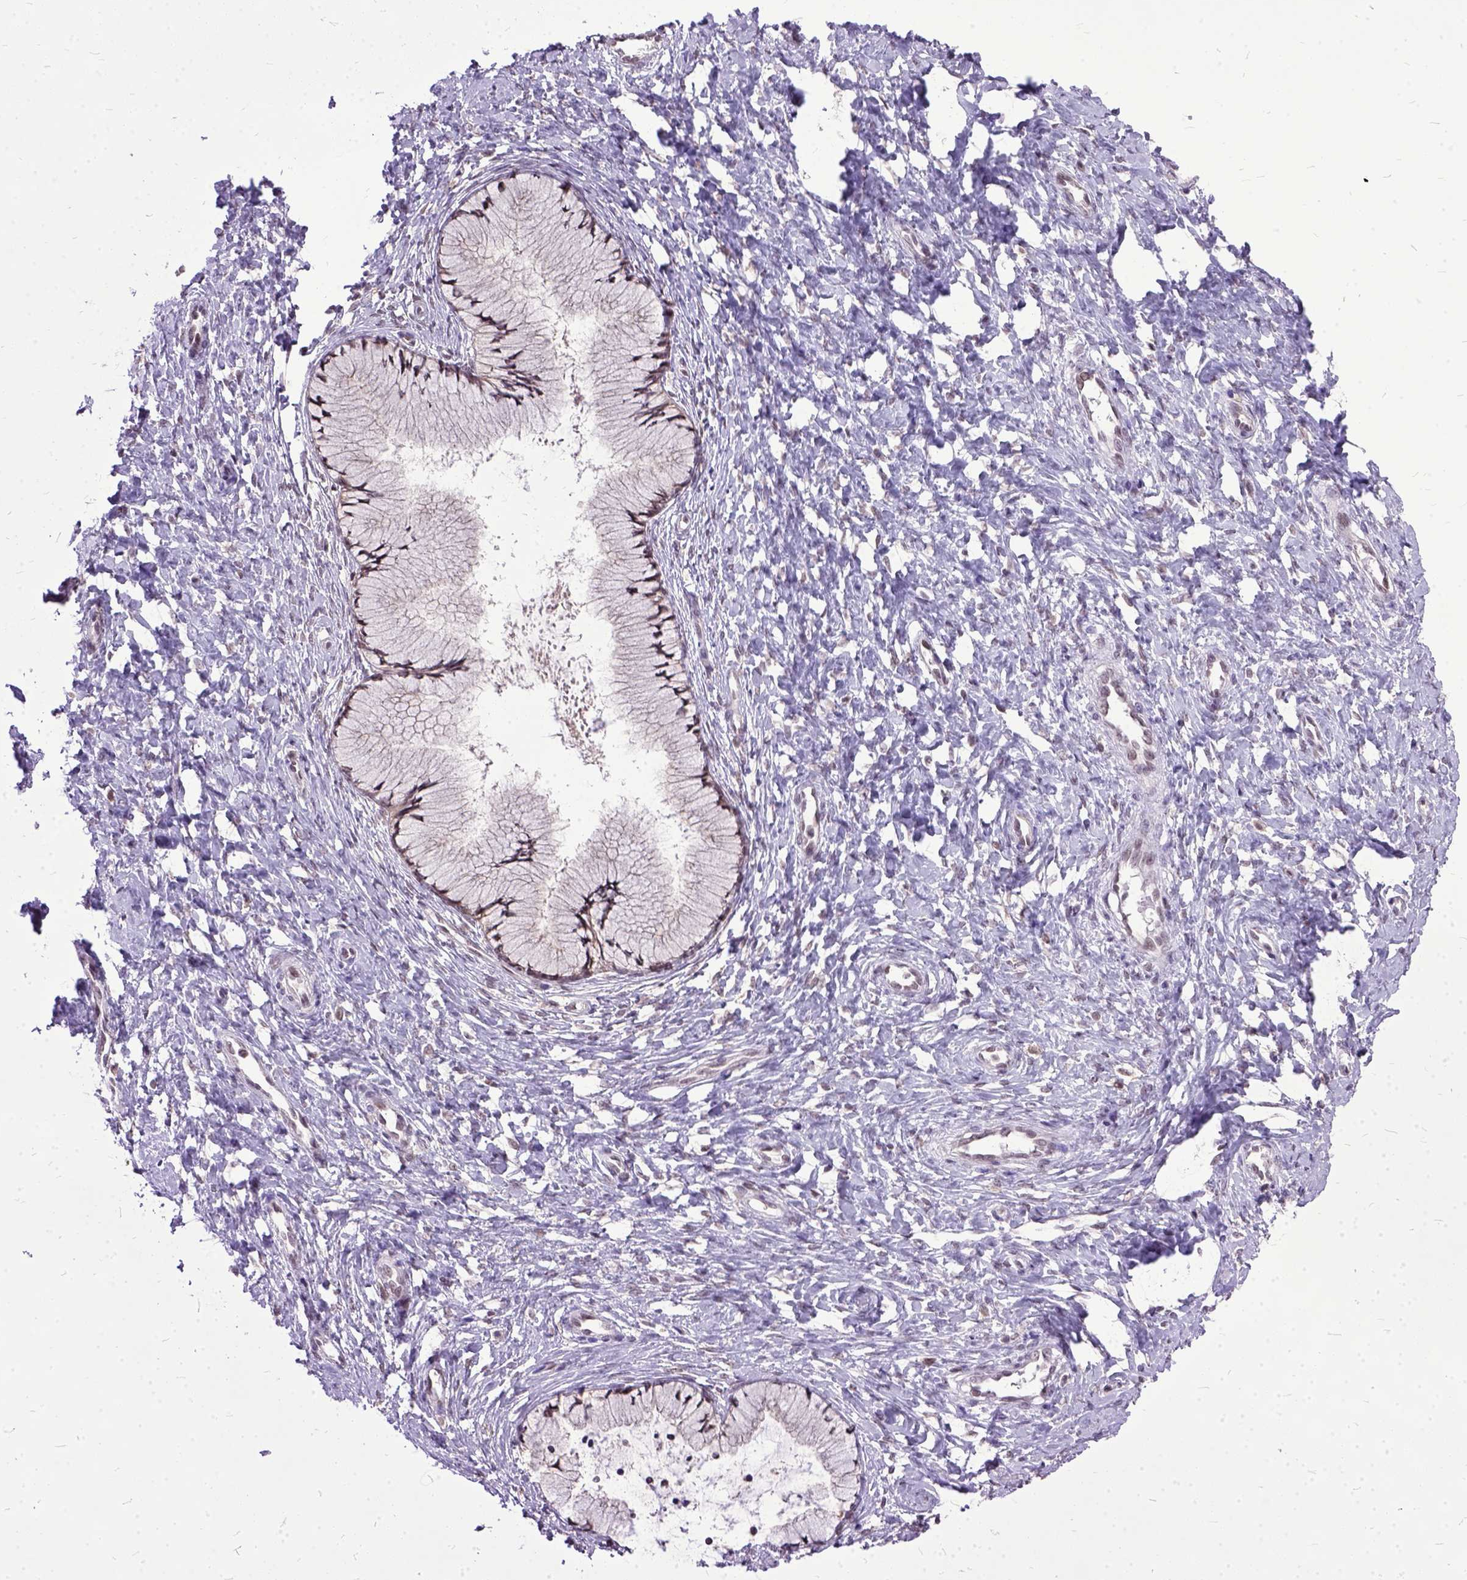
{"staining": {"intensity": "moderate", "quantity": ">75%", "location": "nuclear"}, "tissue": "cervix", "cell_type": "Glandular cells", "image_type": "normal", "snomed": [{"axis": "morphology", "description": "Normal tissue, NOS"}, {"axis": "topography", "description": "Cervix"}], "caption": "Immunohistochemistry (IHC) photomicrograph of benign cervix stained for a protein (brown), which displays medium levels of moderate nuclear staining in approximately >75% of glandular cells.", "gene": "ORC5", "patient": {"sex": "female", "age": 37}}